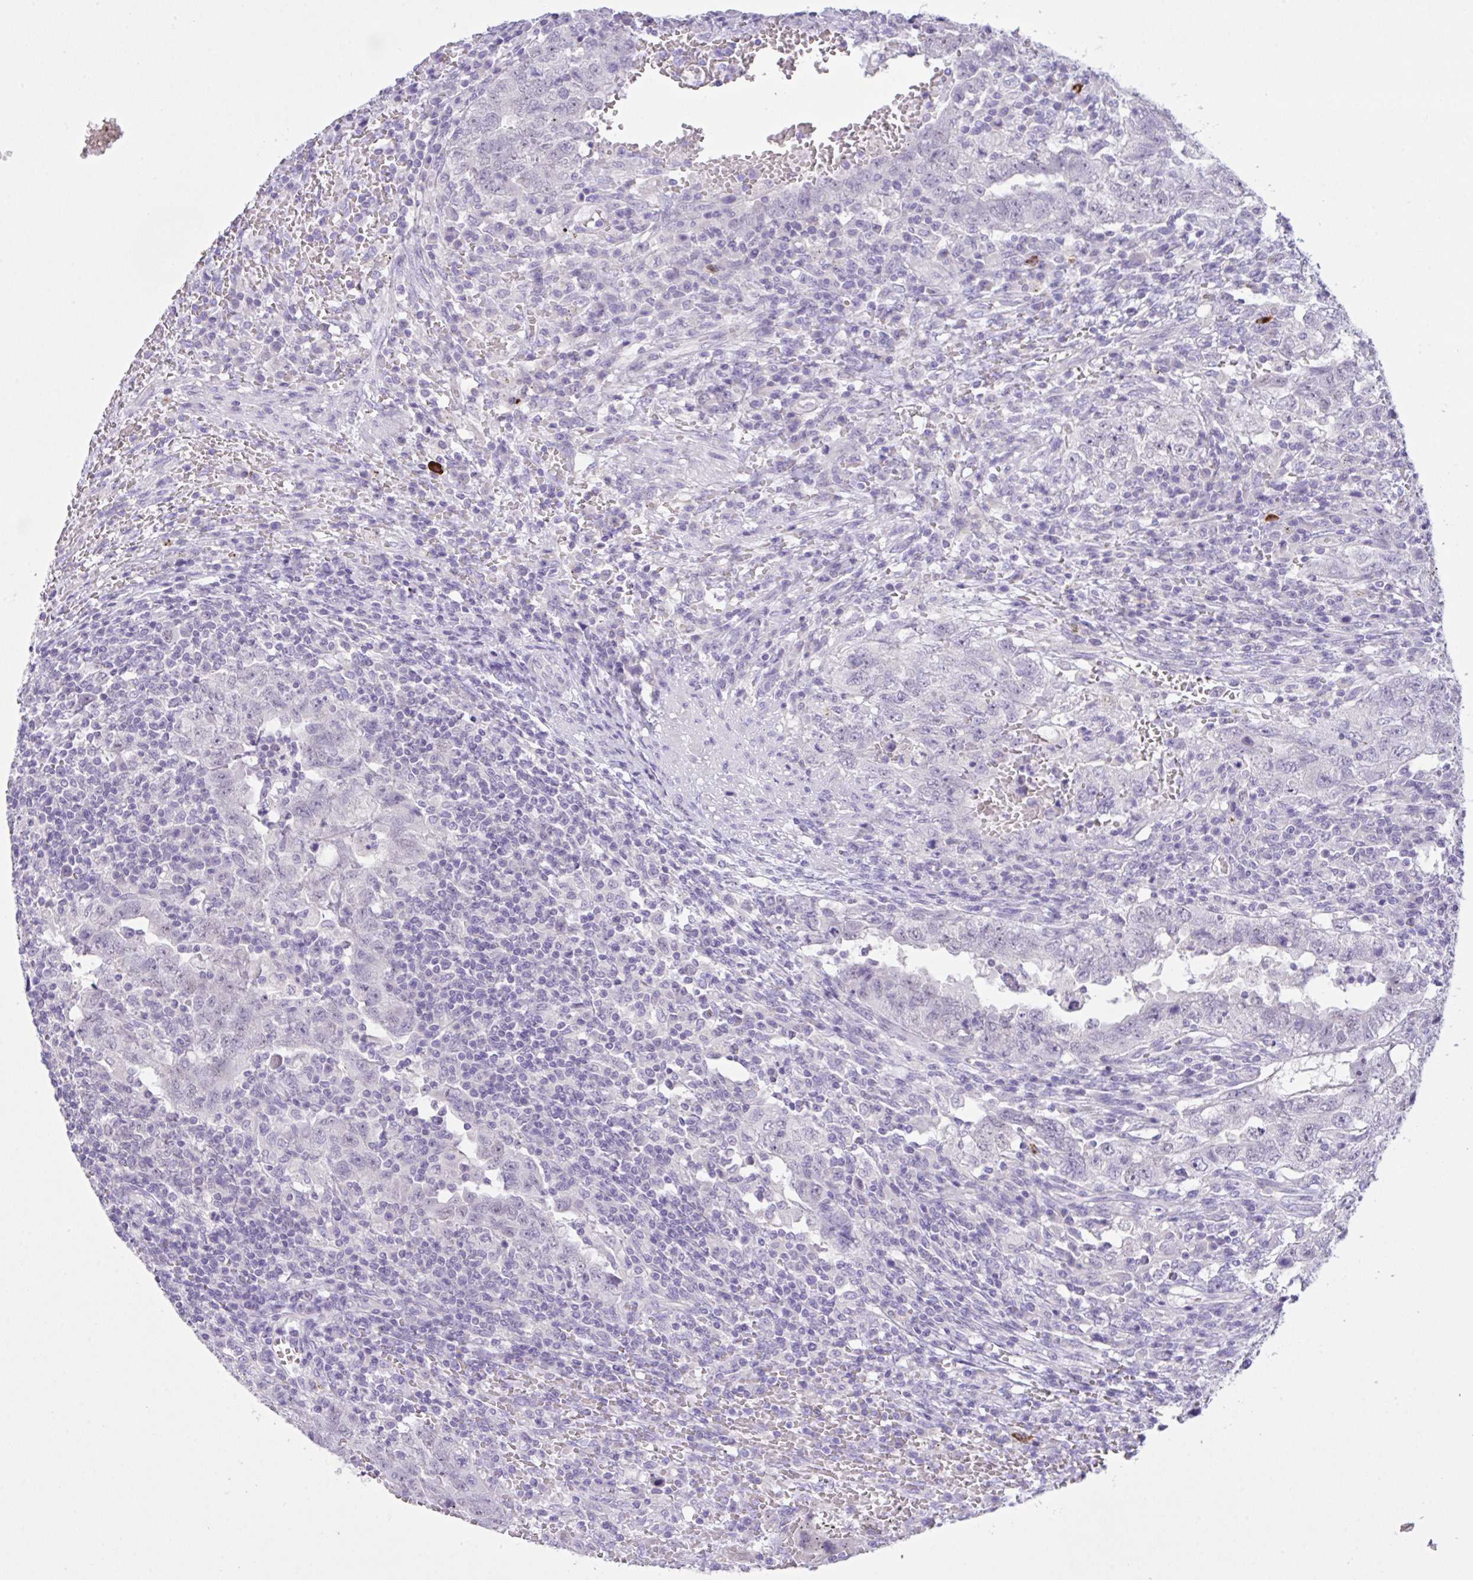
{"staining": {"intensity": "negative", "quantity": "none", "location": "none"}, "tissue": "testis cancer", "cell_type": "Tumor cells", "image_type": "cancer", "snomed": [{"axis": "morphology", "description": "Carcinoma, Embryonal, NOS"}, {"axis": "topography", "description": "Testis"}], "caption": "This is an immunohistochemistry (IHC) image of embryonal carcinoma (testis). There is no positivity in tumor cells.", "gene": "CST11", "patient": {"sex": "male", "age": 26}}